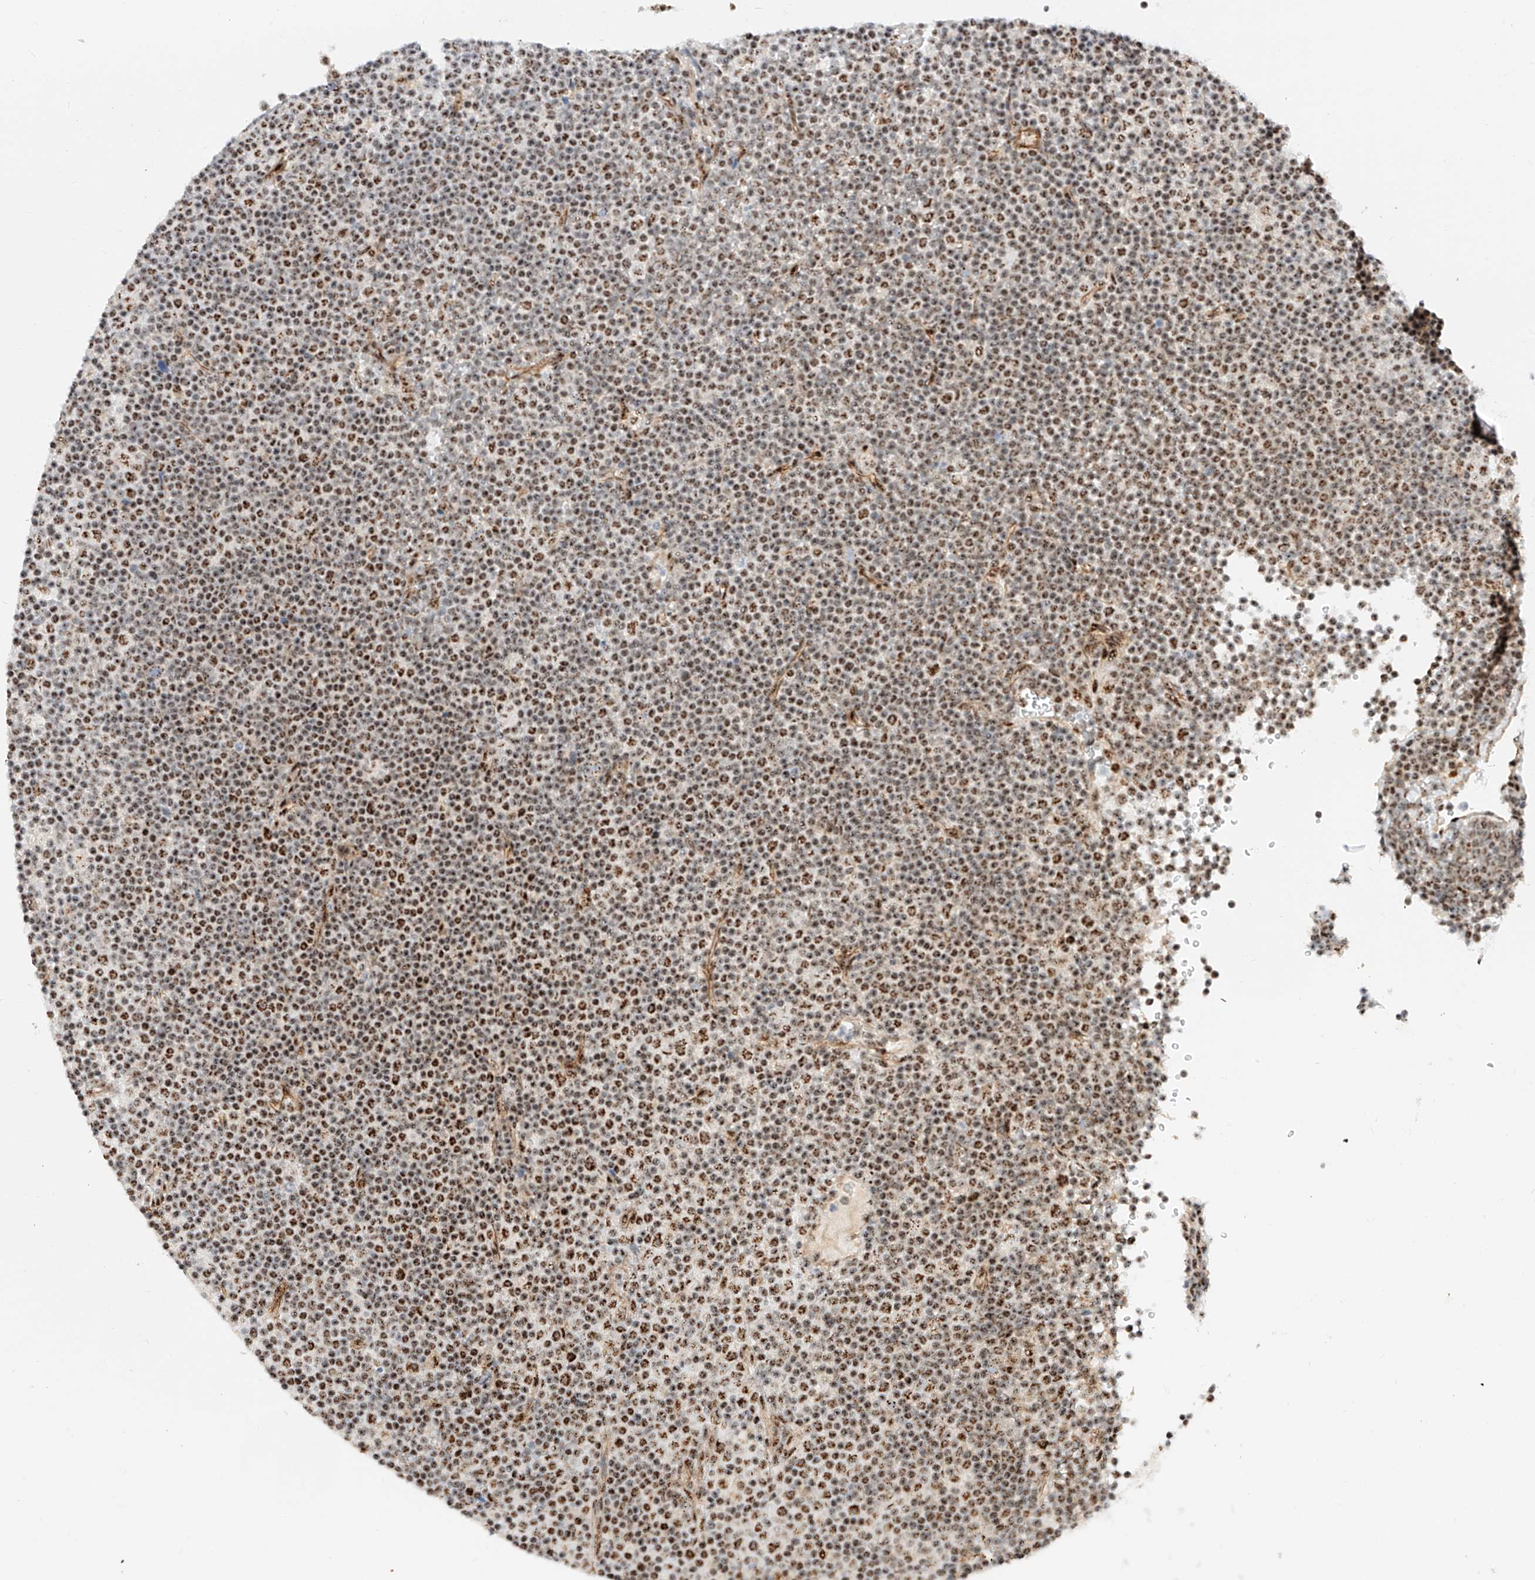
{"staining": {"intensity": "strong", "quantity": ">75%", "location": "nuclear"}, "tissue": "lymphoma", "cell_type": "Tumor cells", "image_type": "cancer", "snomed": [{"axis": "morphology", "description": "Malignant lymphoma, non-Hodgkin's type, Low grade"}, {"axis": "topography", "description": "Lymph node"}], "caption": "Human lymphoma stained with a protein marker shows strong staining in tumor cells.", "gene": "ATXN7L2", "patient": {"sex": "female", "age": 67}}